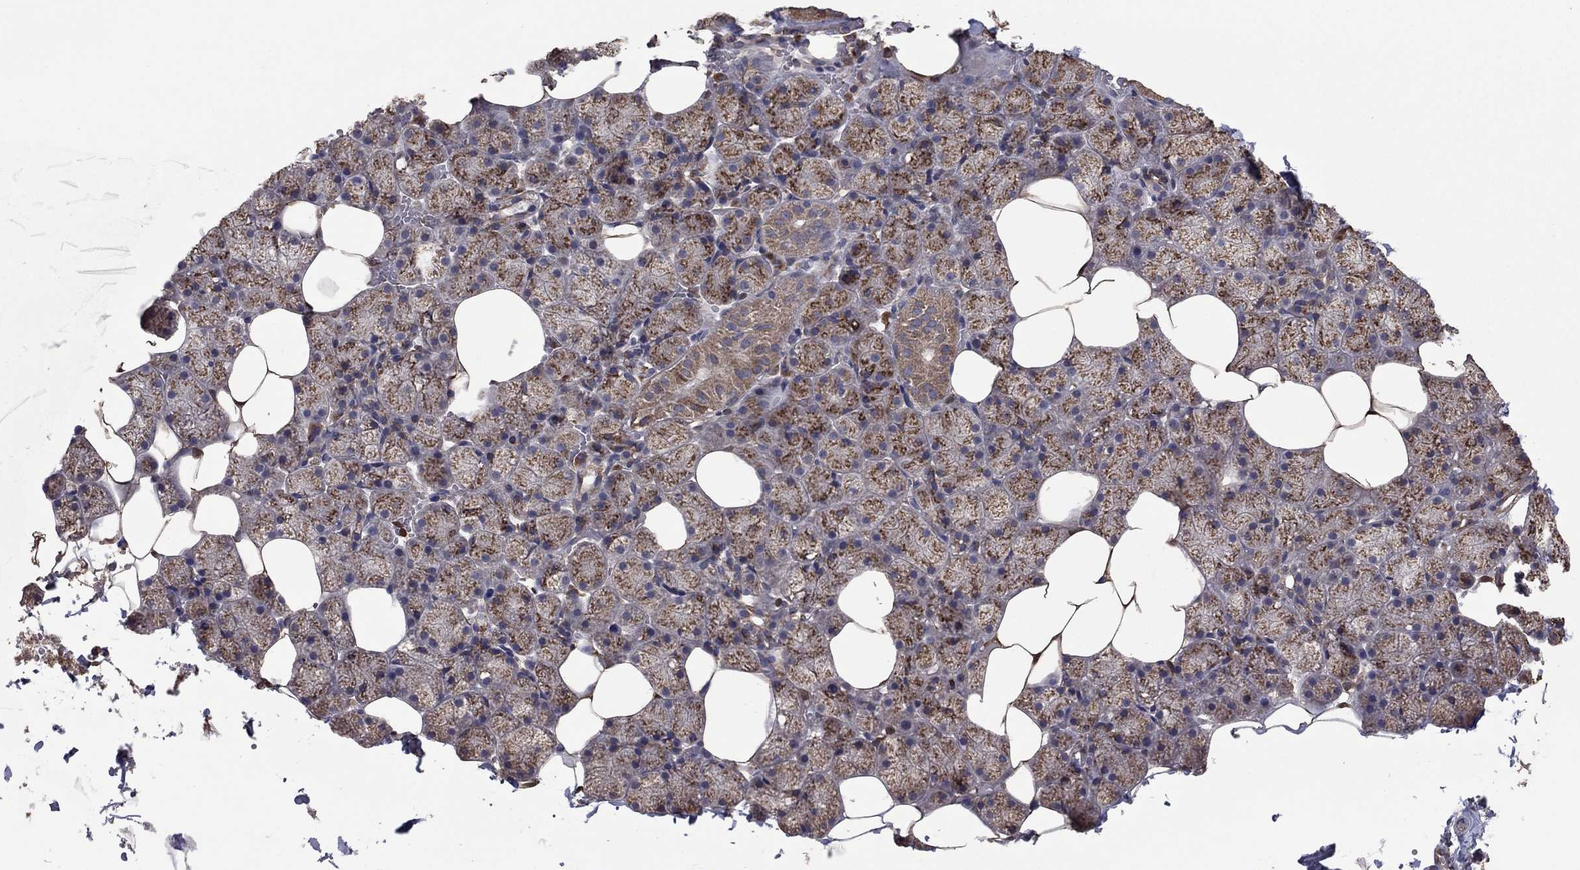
{"staining": {"intensity": "strong", "quantity": "25%-75%", "location": "cytoplasmic/membranous"}, "tissue": "salivary gland", "cell_type": "Glandular cells", "image_type": "normal", "snomed": [{"axis": "morphology", "description": "Normal tissue, NOS"}, {"axis": "topography", "description": "Salivary gland"}], "caption": "IHC micrograph of normal salivary gland stained for a protein (brown), which exhibits high levels of strong cytoplasmic/membranous expression in approximately 25%-75% of glandular cells.", "gene": "FLT4", "patient": {"sex": "male", "age": 38}}